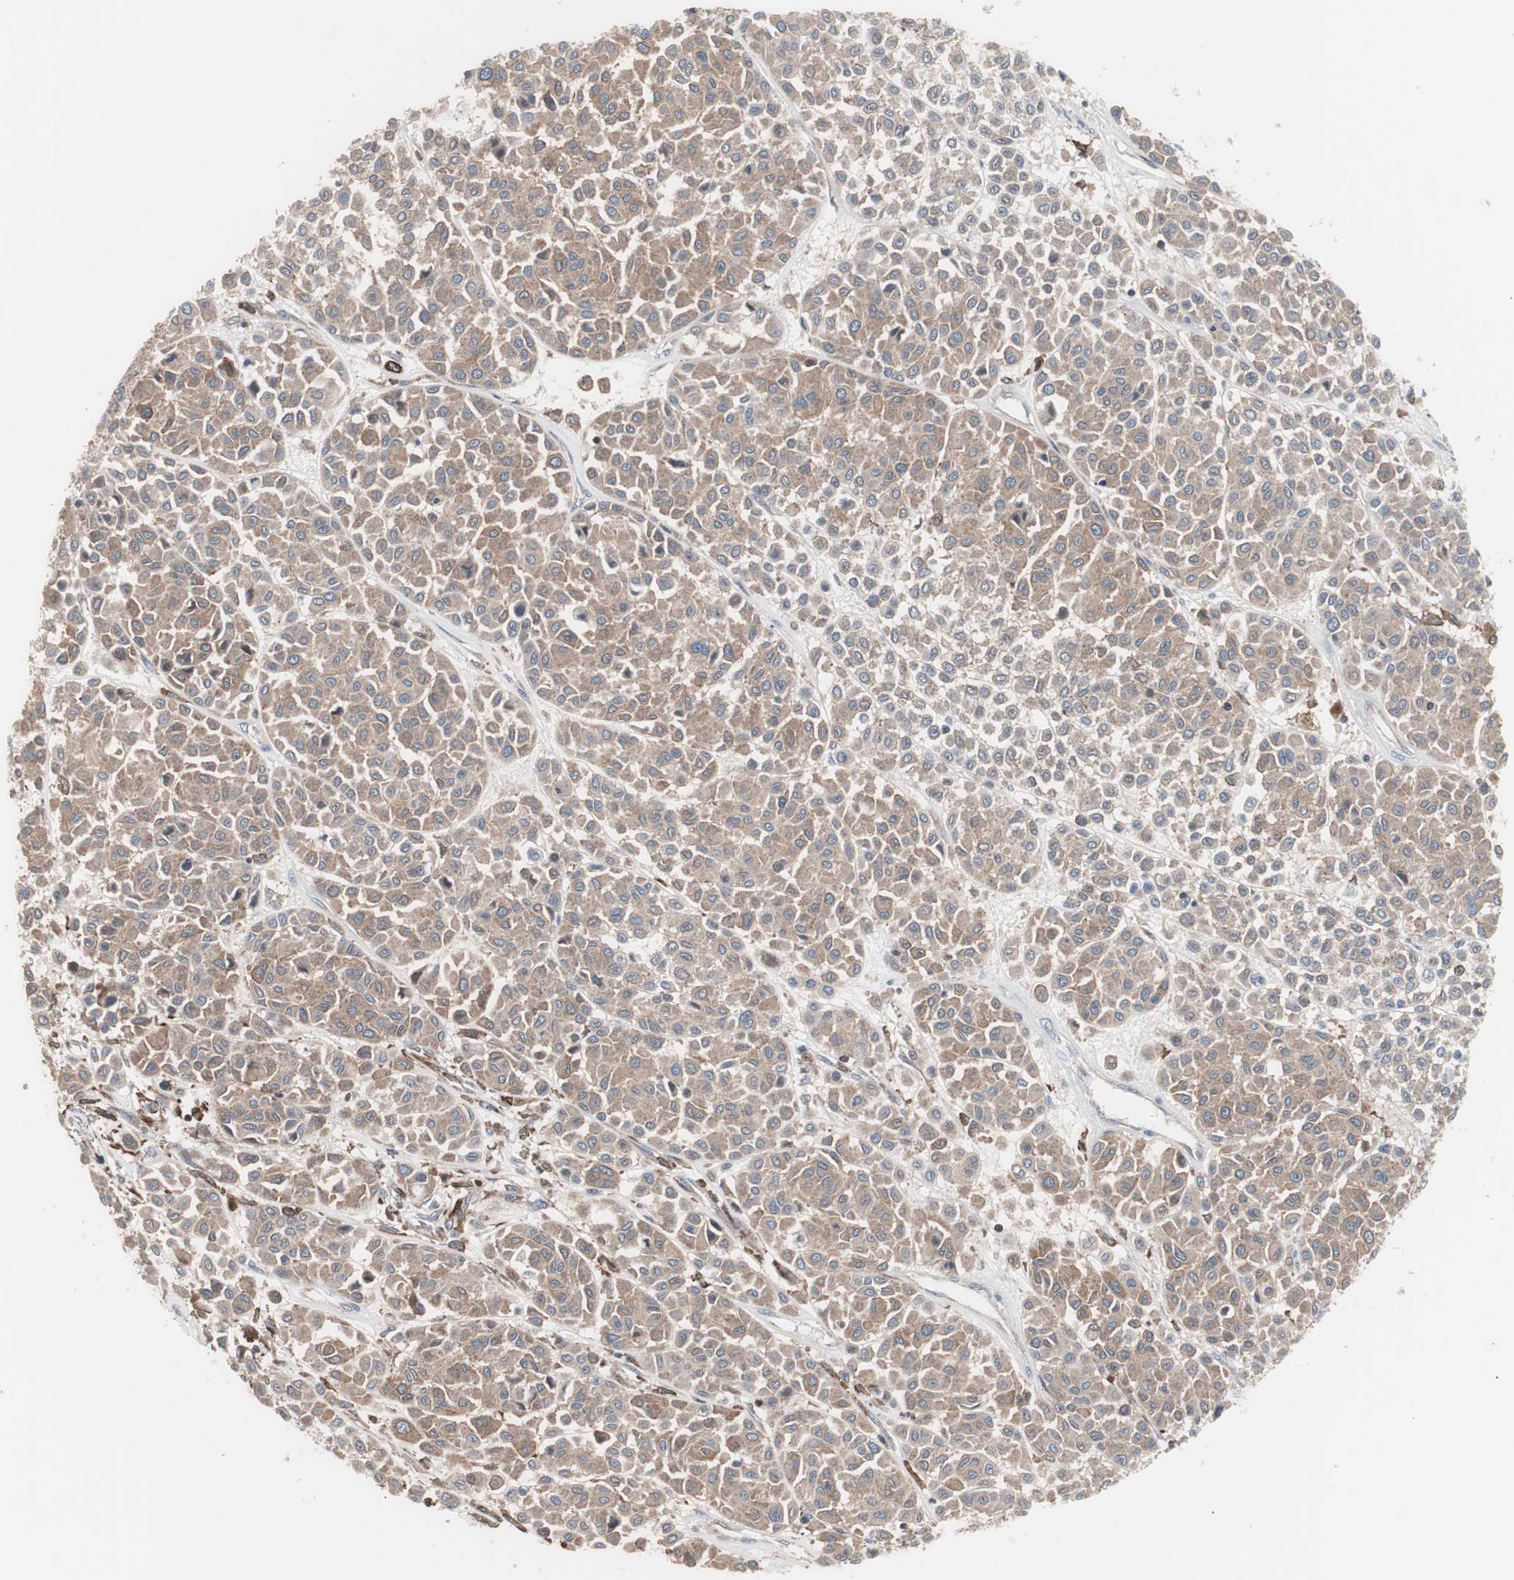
{"staining": {"intensity": "moderate", "quantity": ">75%", "location": "cytoplasmic/membranous"}, "tissue": "melanoma", "cell_type": "Tumor cells", "image_type": "cancer", "snomed": [{"axis": "morphology", "description": "Malignant melanoma, Metastatic site"}, {"axis": "topography", "description": "Soft tissue"}], "caption": "IHC image of neoplastic tissue: melanoma stained using immunohistochemistry (IHC) reveals medium levels of moderate protein expression localized specifically in the cytoplasmic/membranous of tumor cells, appearing as a cytoplasmic/membranous brown color.", "gene": "PIK3R1", "patient": {"sex": "male", "age": 41}}